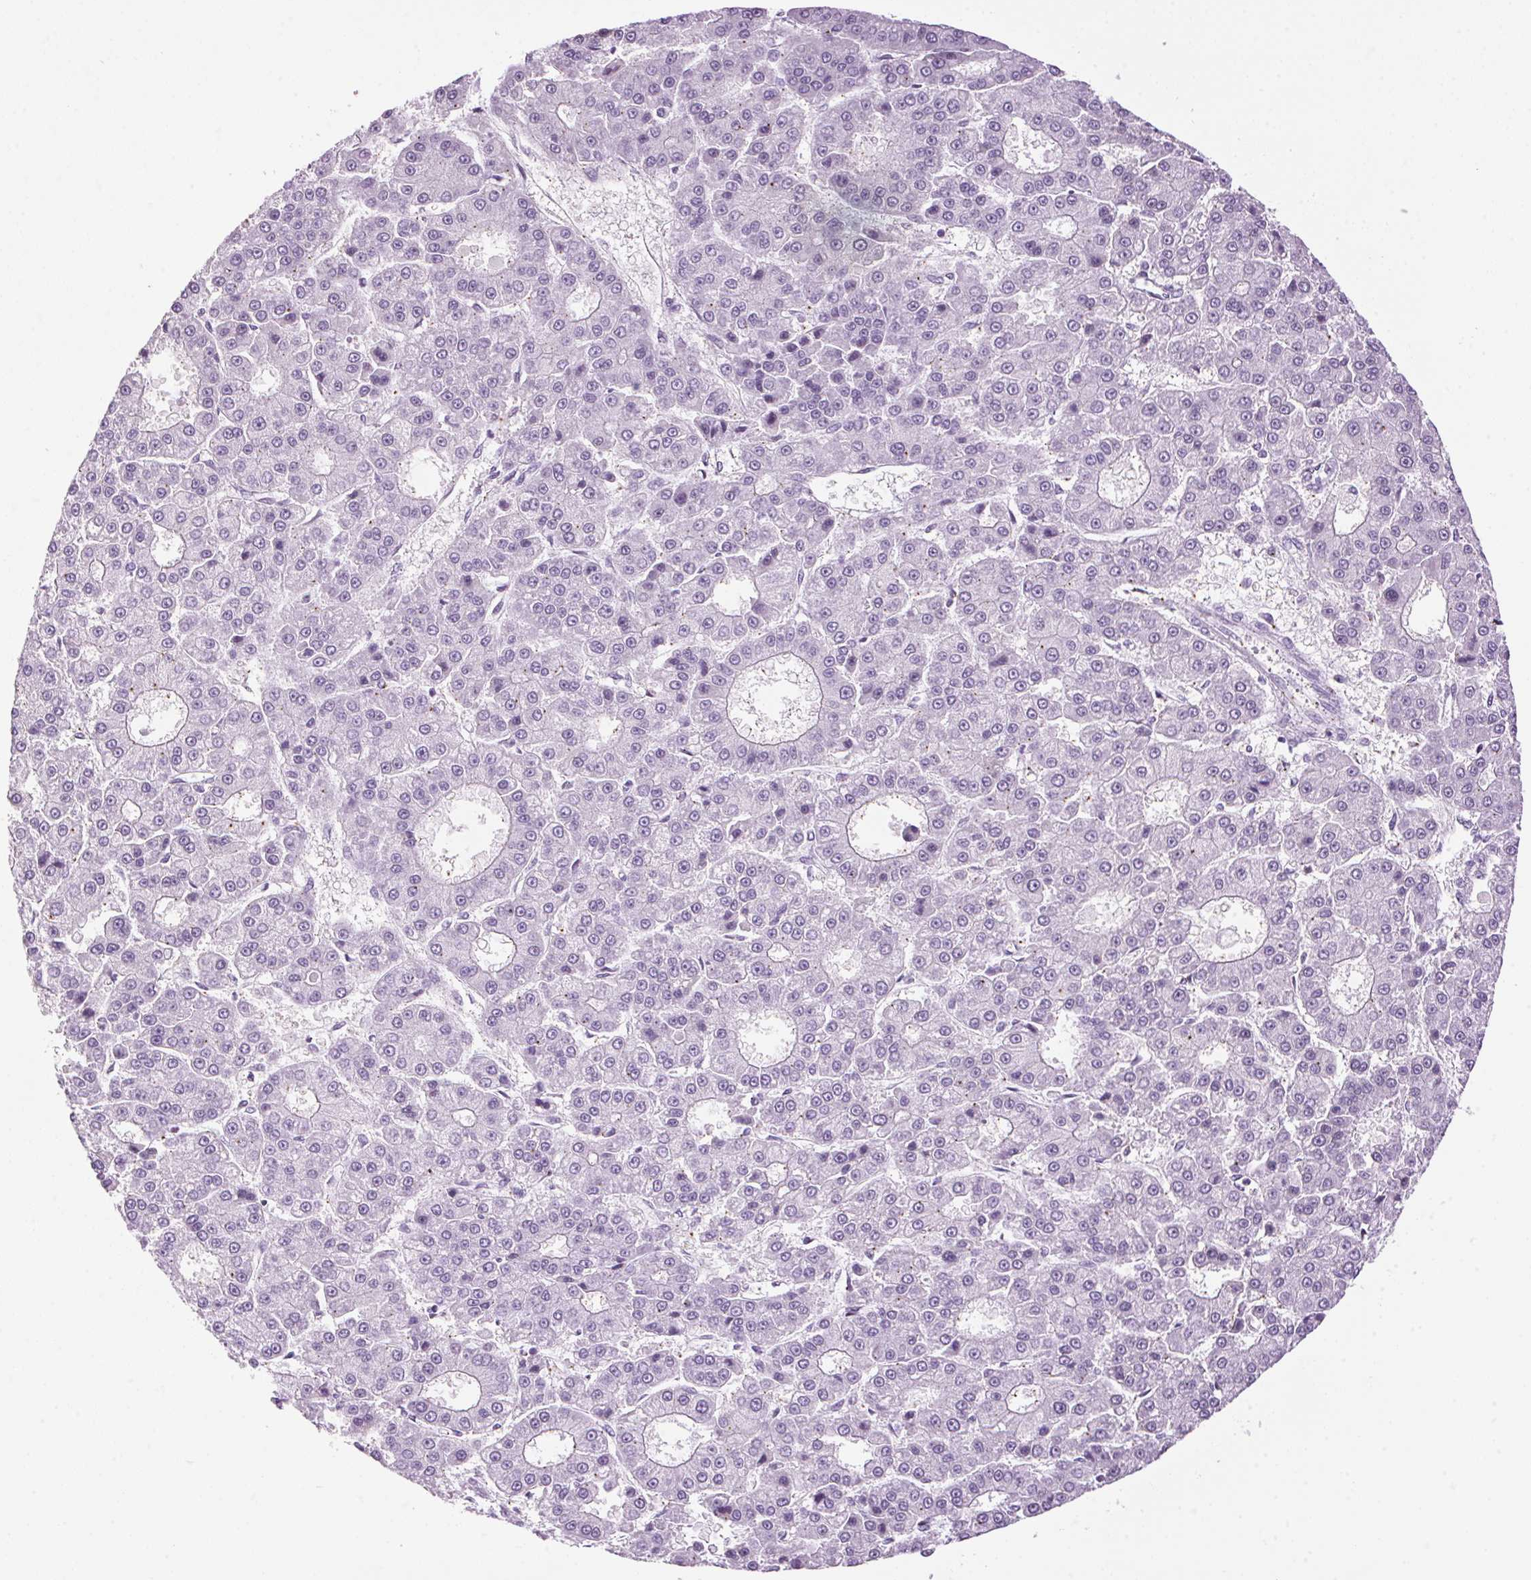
{"staining": {"intensity": "negative", "quantity": "none", "location": "none"}, "tissue": "liver cancer", "cell_type": "Tumor cells", "image_type": "cancer", "snomed": [{"axis": "morphology", "description": "Carcinoma, Hepatocellular, NOS"}, {"axis": "topography", "description": "Liver"}], "caption": "An immunohistochemistry (IHC) image of liver cancer (hepatocellular carcinoma) is shown. There is no staining in tumor cells of liver cancer (hepatocellular carcinoma). (IHC, brightfield microscopy, high magnification).", "gene": "TMEM88B", "patient": {"sex": "male", "age": 70}}